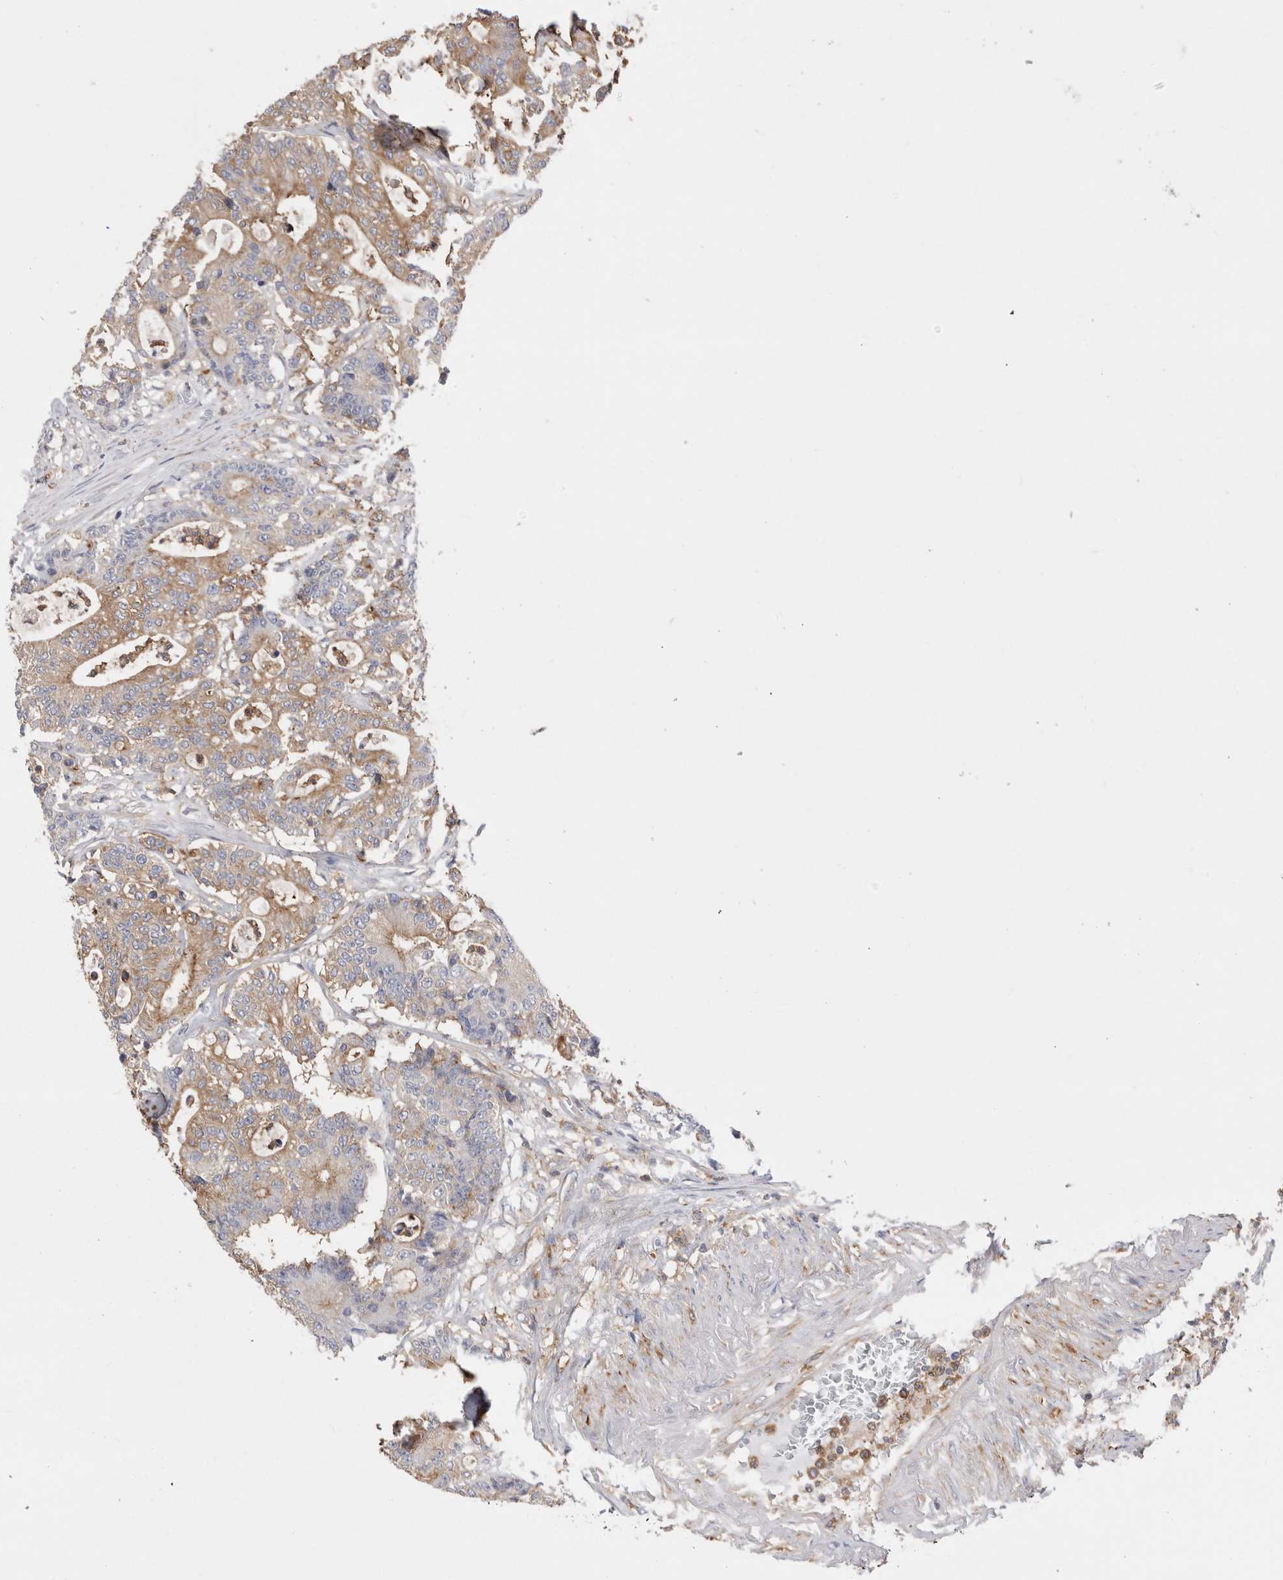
{"staining": {"intensity": "weak", "quantity": ">75%", "location": "cytoplasmic/membranous"}, "tissue": "colorectal cancer", "cell_type": "Tumor cells", "image_type": "cancer", "snomed": [{"axis": "morphology", "description": "Adenocarcinoma, NOS"}, {"axis": "topography", "description": "Colon"}], "caption": "Colorectal cancer (adenocarcinoma) stained with a protein marker demonstrates weak staining in tumor cells.", "gene": "RAB11FIP1", "patient": {"sex": "female", "age": 84}}